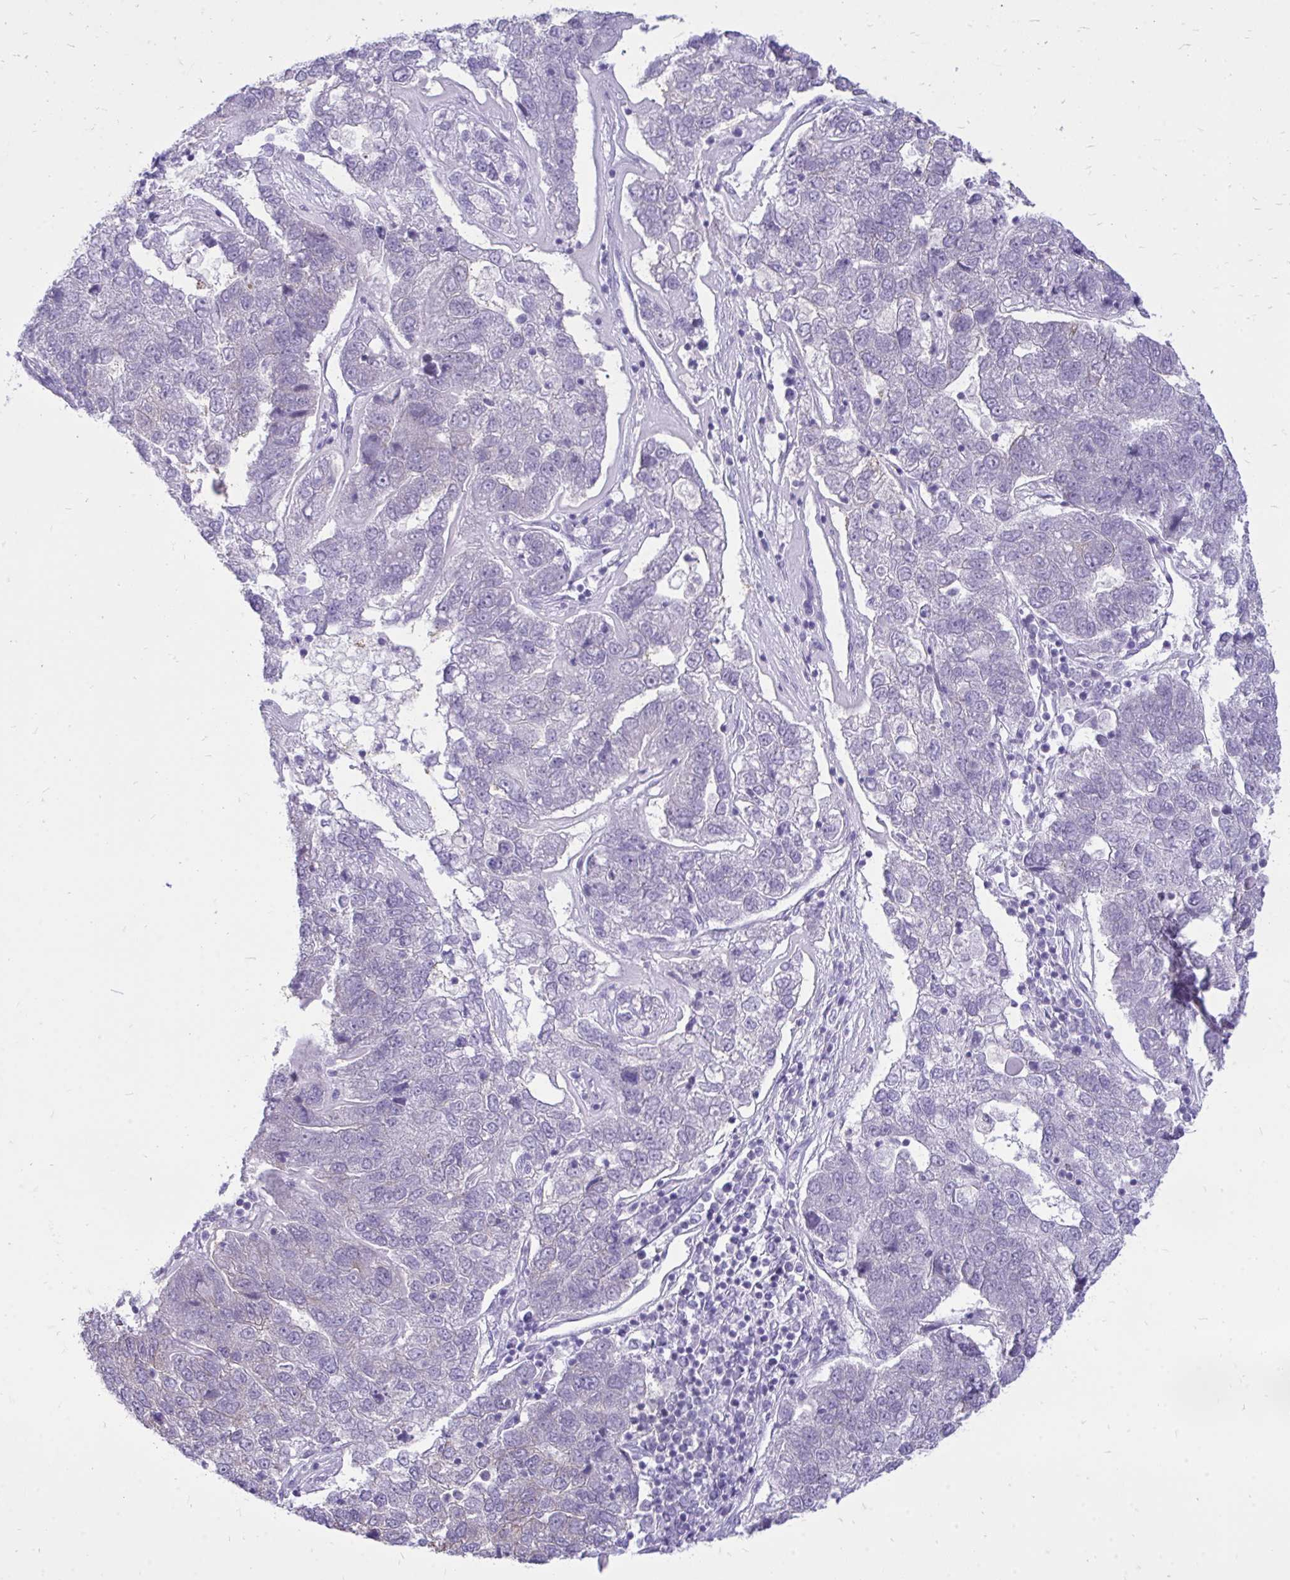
{"staining": {"intensity": "negative", "quantity": "none", "location": "none"}, "tissue": "pancreatic cancer", "cell_type": "Tumor cells", "image_type": "cancer", "snomed": [{"axis": "morphology", "description": "Adenocarcinoma, NOS"}, {"axis": "topography", "description": "Pancreas"}], "caption": "Immunohistochemical staining of pancreatic cancer displays no significant staining in tumor cells.", "gene": "SPTBN2", "patient": {"sex": "female", "age": 61}}